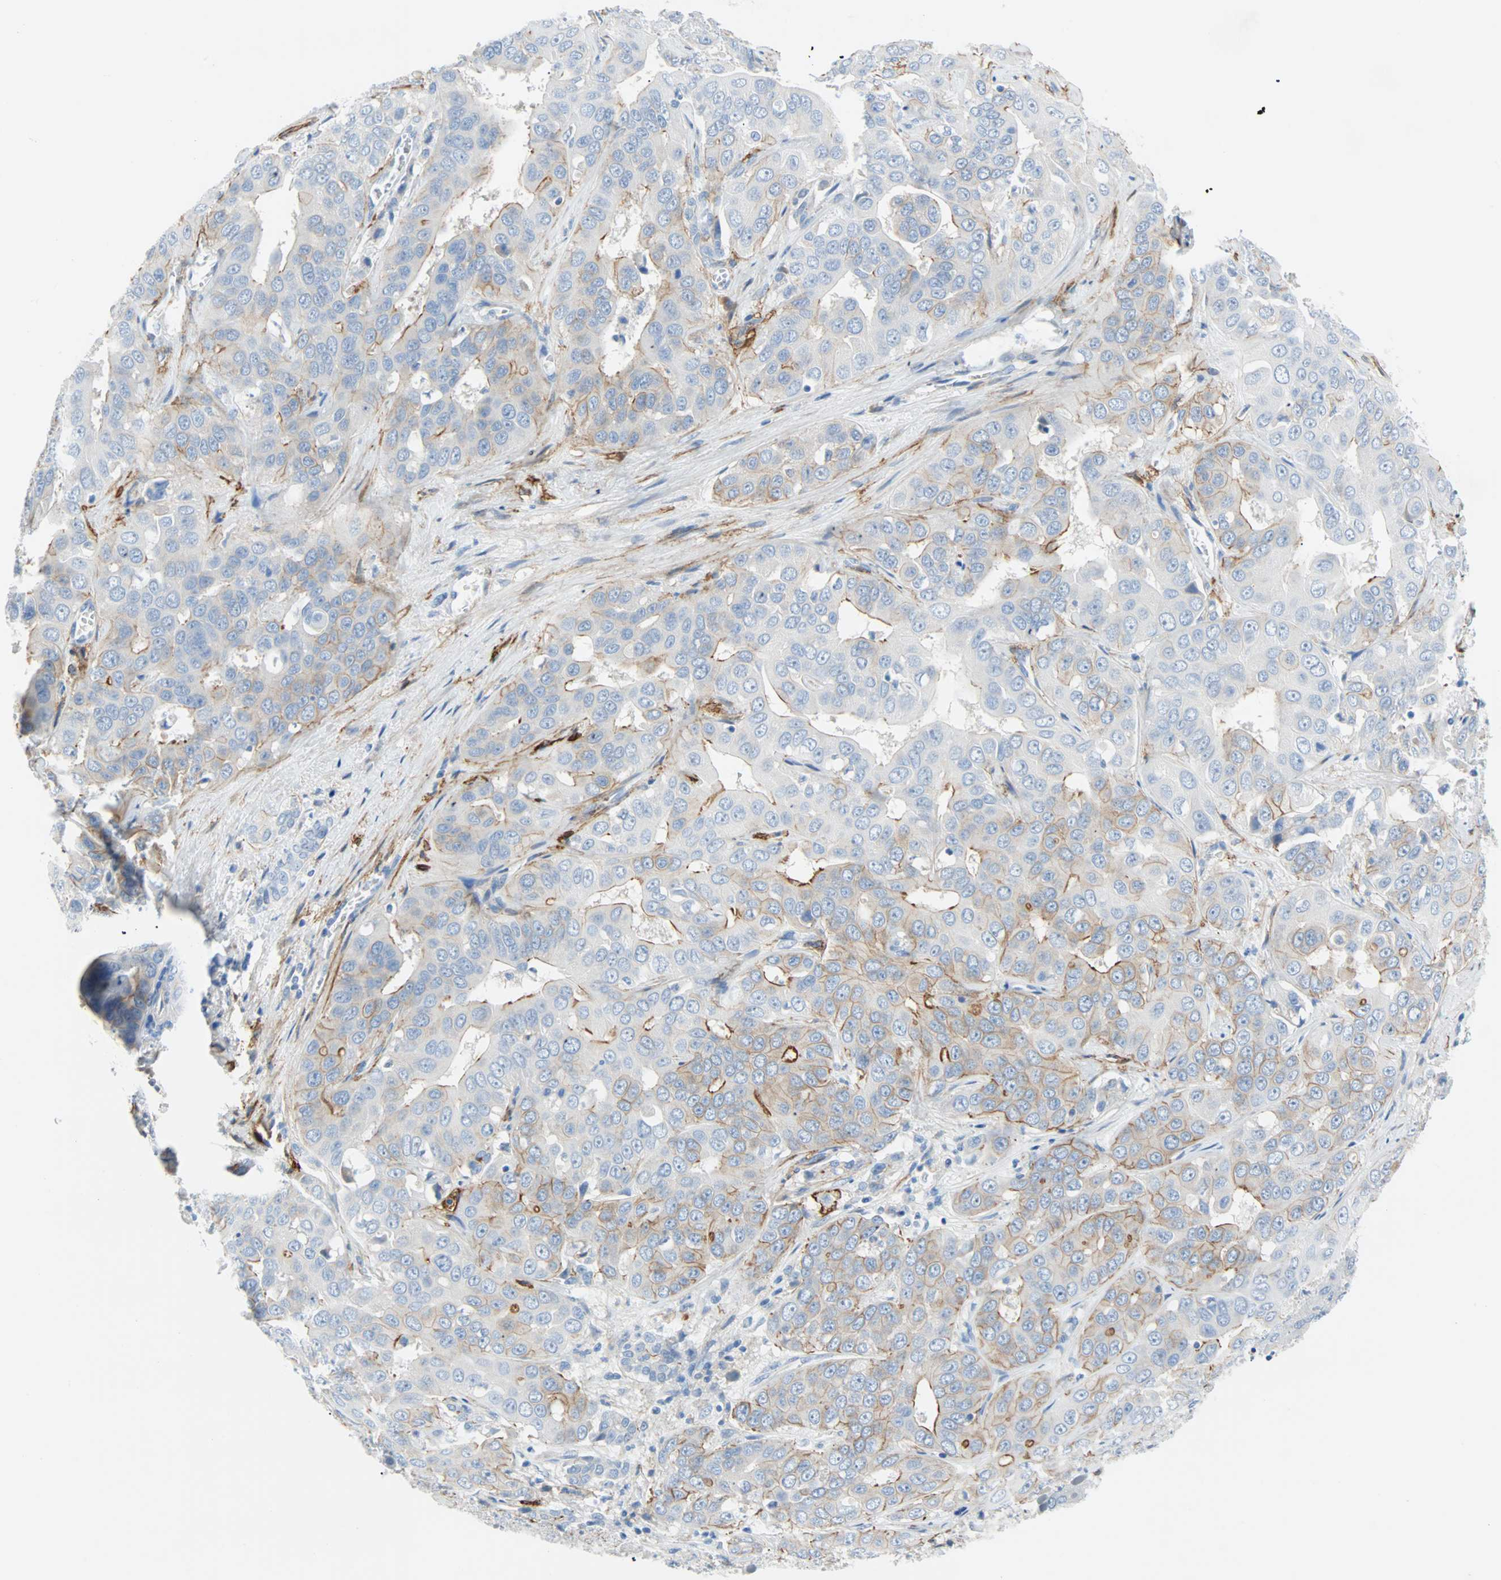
{"staining": {"intensity": "weak", "quantity": "<25%", "location": "cytoplasmic/membranous"}, "tissue": "liver cancer", "cell_type": "Tumor cells", "image_type": "cancer", "snomed": [{"axis": "morphology", "description": "Cholangiocarcinoma"}, {"axis": "topography", "description": "Liver"}], "caption": "Tumor cells show no significant protein expression in liver cholangiocarcinoma.", "gene": "PDPN", "patient": {"sex": "female", "age": 52}}